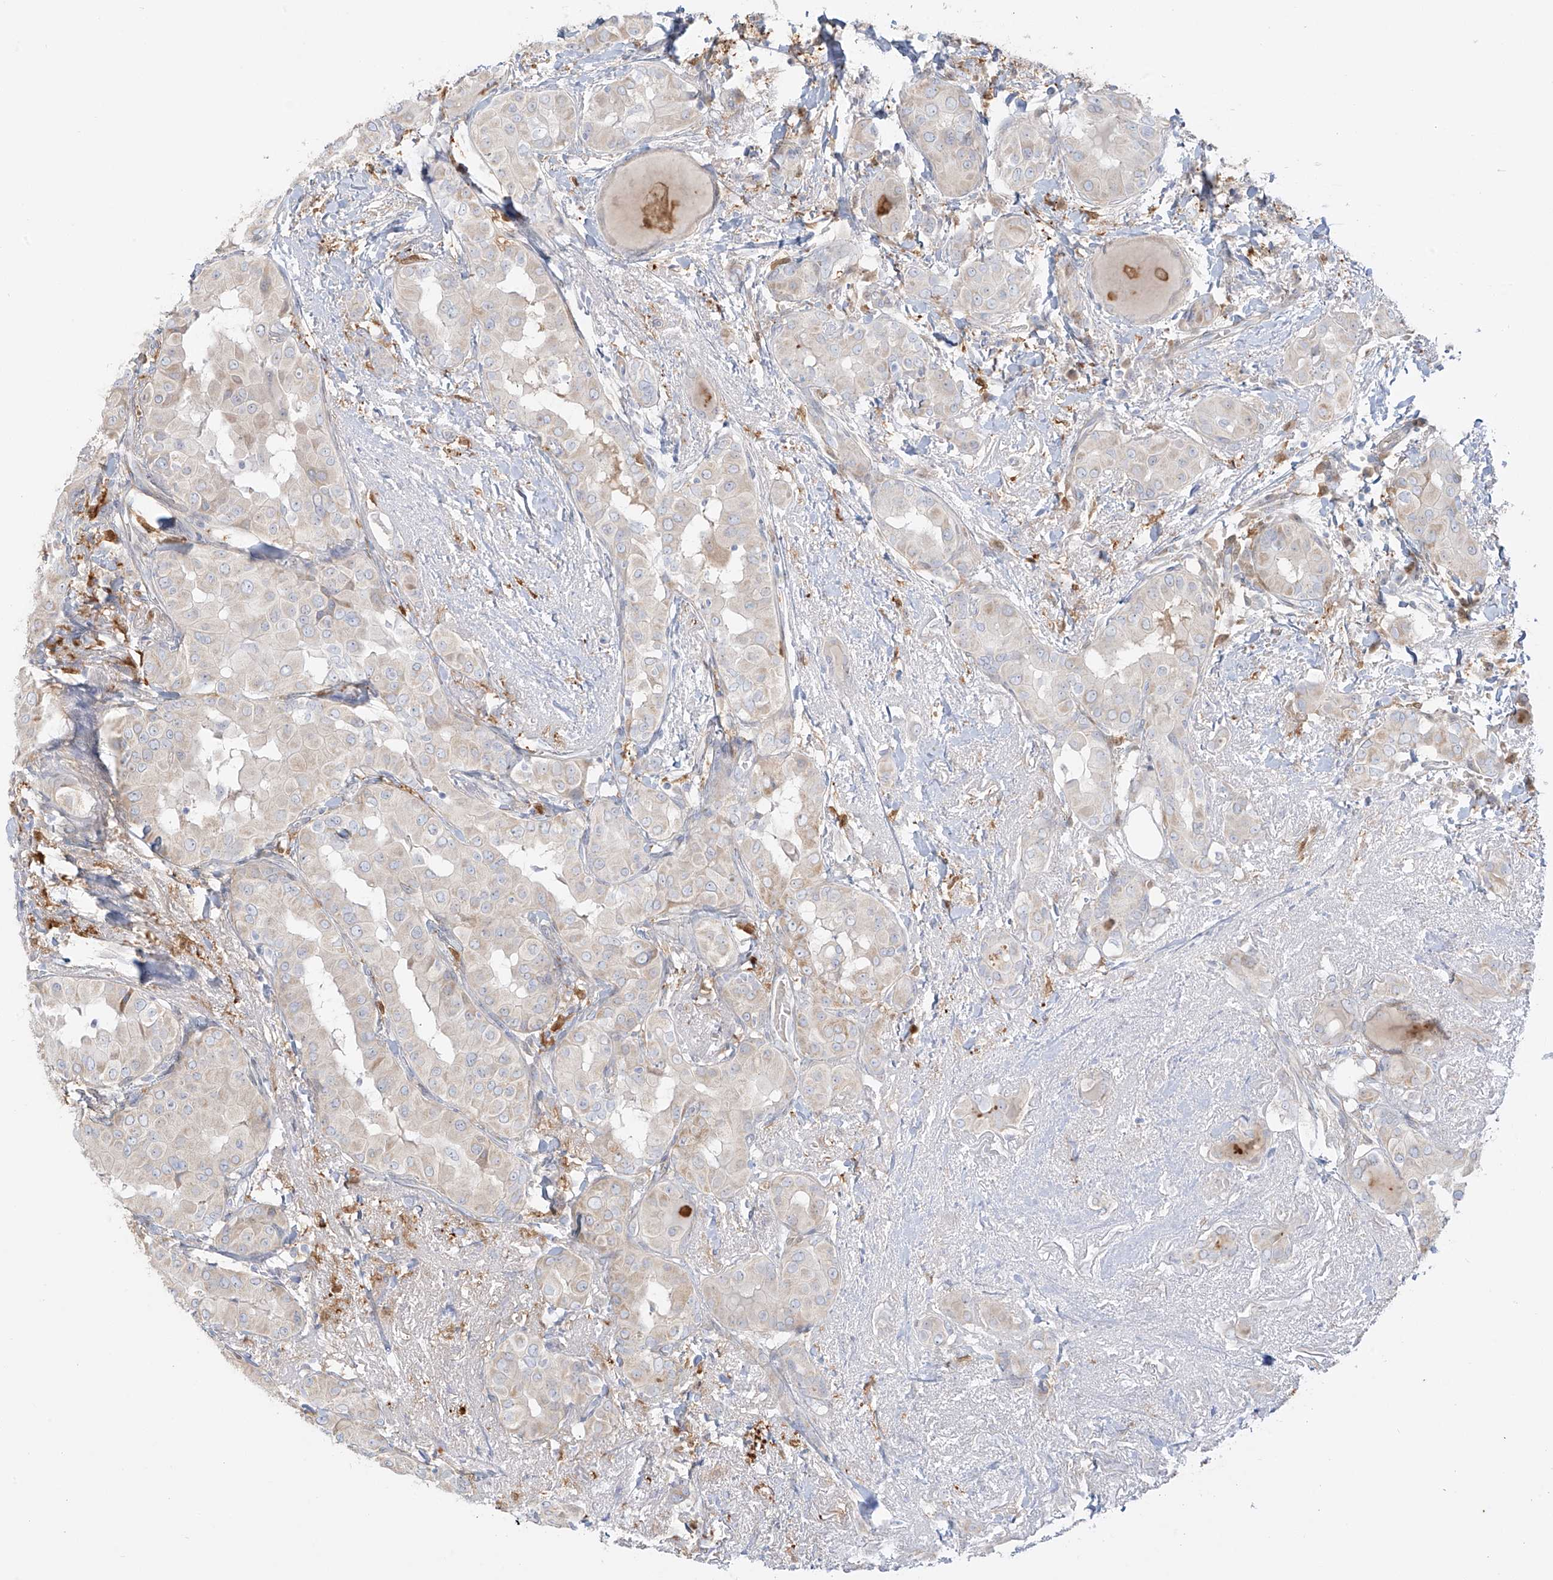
{"staining": {"intensity": "negative", "quantity": "none", "location": "none"}, "tissue": "thyroid cancer", "cell_type": "Tumor cells", "image_type": "cancer", "snomed": [{"axis": "morphology", "description": "Papillary adenocarcinoma, NOS"}, {"axis": "topography", "description": "Thyroid gland"}], "caption": "DAB immunohistochemical staining of papillary adenocarcinoma (thyroid) shows no significant staining in tumor cells.", "gene": "UPK1B", "patient": {"sex": "male", "age": 33}}